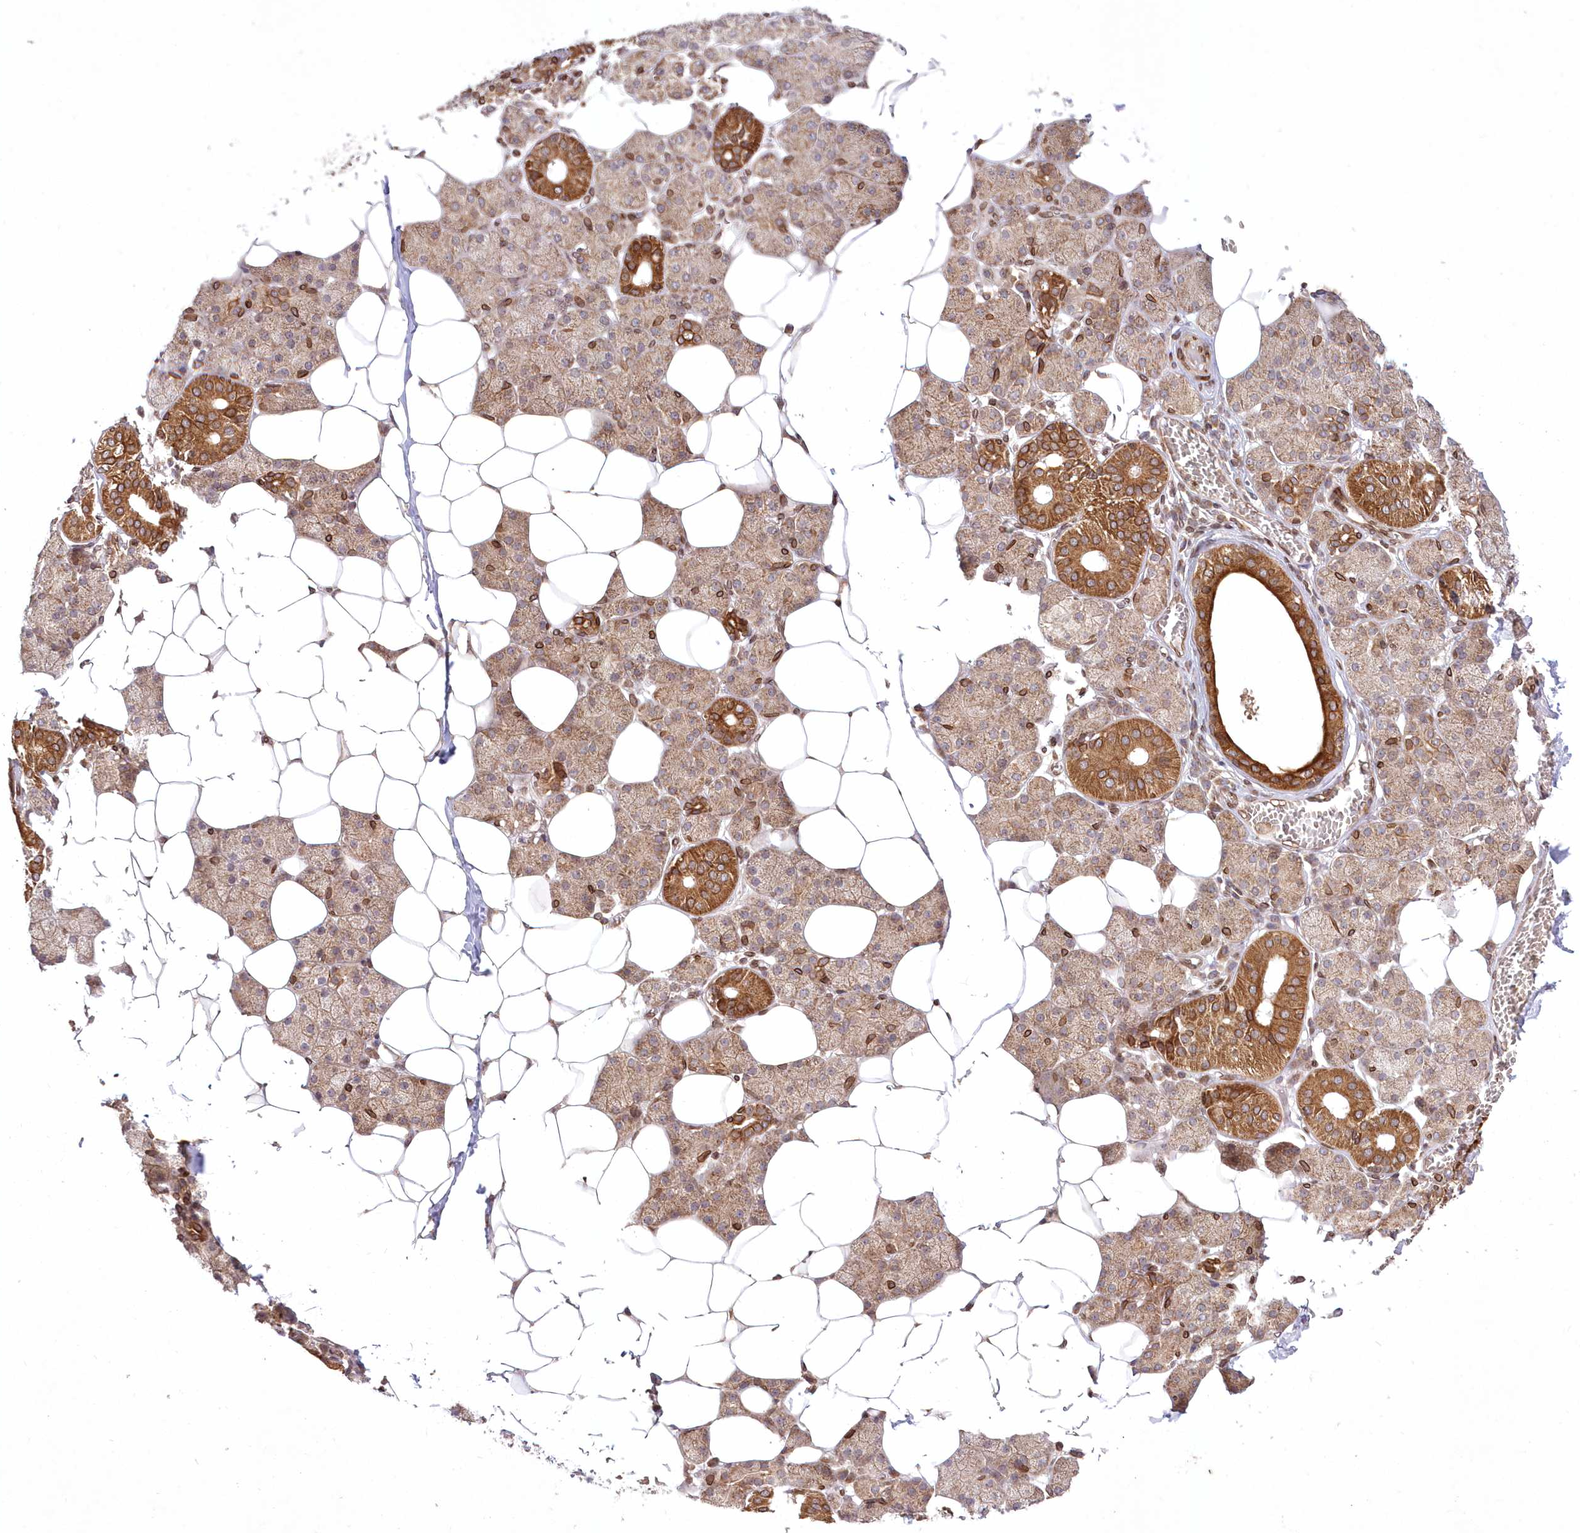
{"staining": {"intensity": "strong", "quantity": "25%-75%", "location": "cytoplasmic/membranous"}, "tissue": "salivary gland", "cell_type": "Glandular cells", "image_type": "normal", "snomed": [{"axis": "morphology", "description": "Normal tissue, NOS"}, {"axis": "topography", "description": "Salivary gland"}], "caption": "Immunohistochemistry (IHC) (DAB (3,3'-diaminobenzidine)) staining of benign human salivary gland displays strong cytoplasmic/membranous protein staining in about 25%-75% of glandular cells.", "gene": "DNAJC27", "patient": {"sex": "female", "age": 33}}